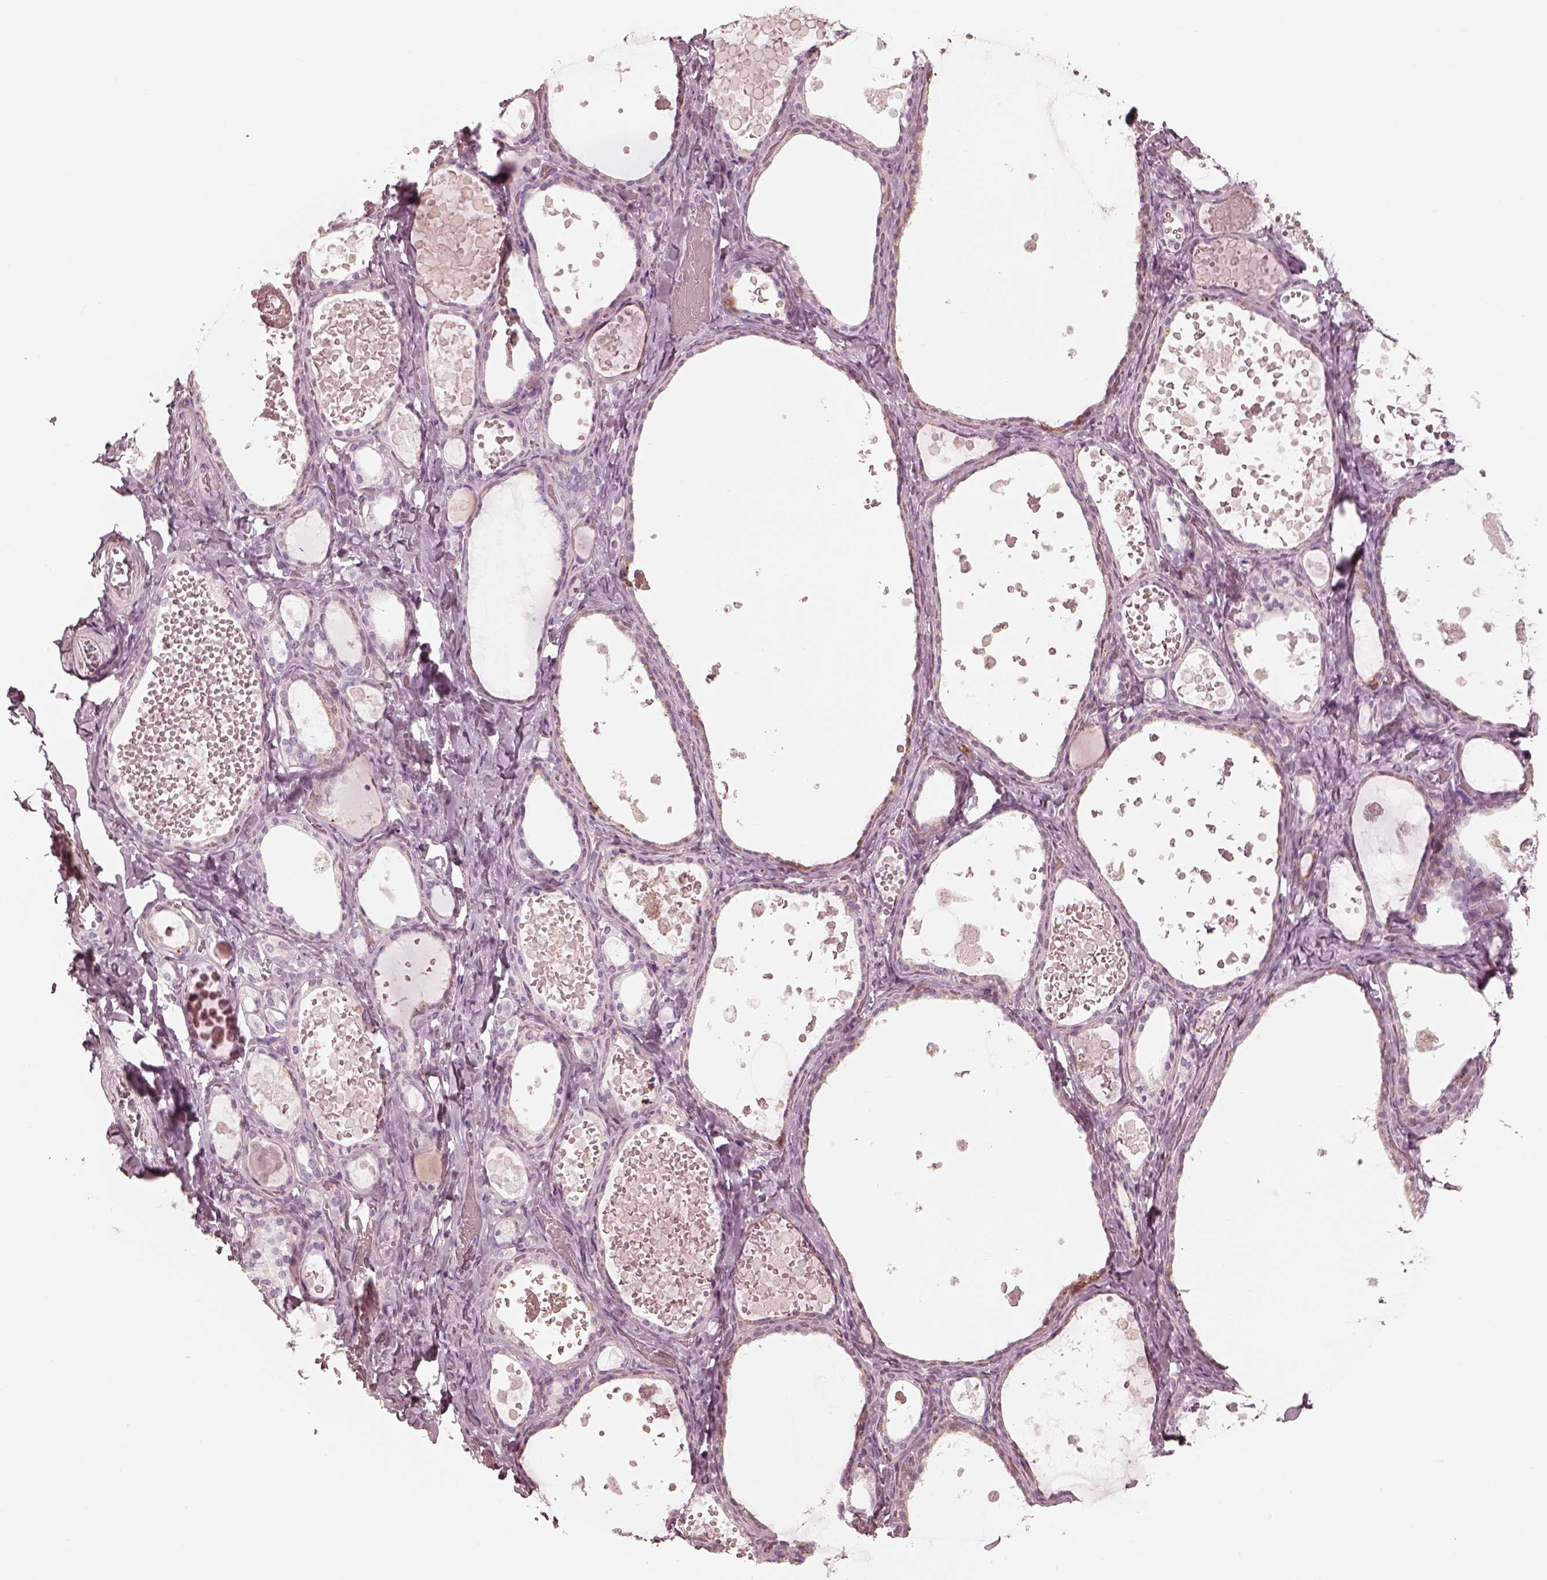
{"staining": {"intensity": "weak", "quantity": "25%-75%", "location": "cytoplasmic/membranous"}, "tissue": "thyroid gland", "cell_type": "Glandular cells", "image_type": "normal", "snomed": [{"axis": "morphology", "description": "Normal tissue, NOS"}, {"axis": "topography", "description": "Thyroid gland"}], "caption": "Immunohistochemistry (IHC) of normal thyroid gland reveals low levels of weak cytoplasmic/membranous expression in about 25%-75% of glandular cells.", "gene": "CADM2", "patient": {"sex": "female", "age": 56}}